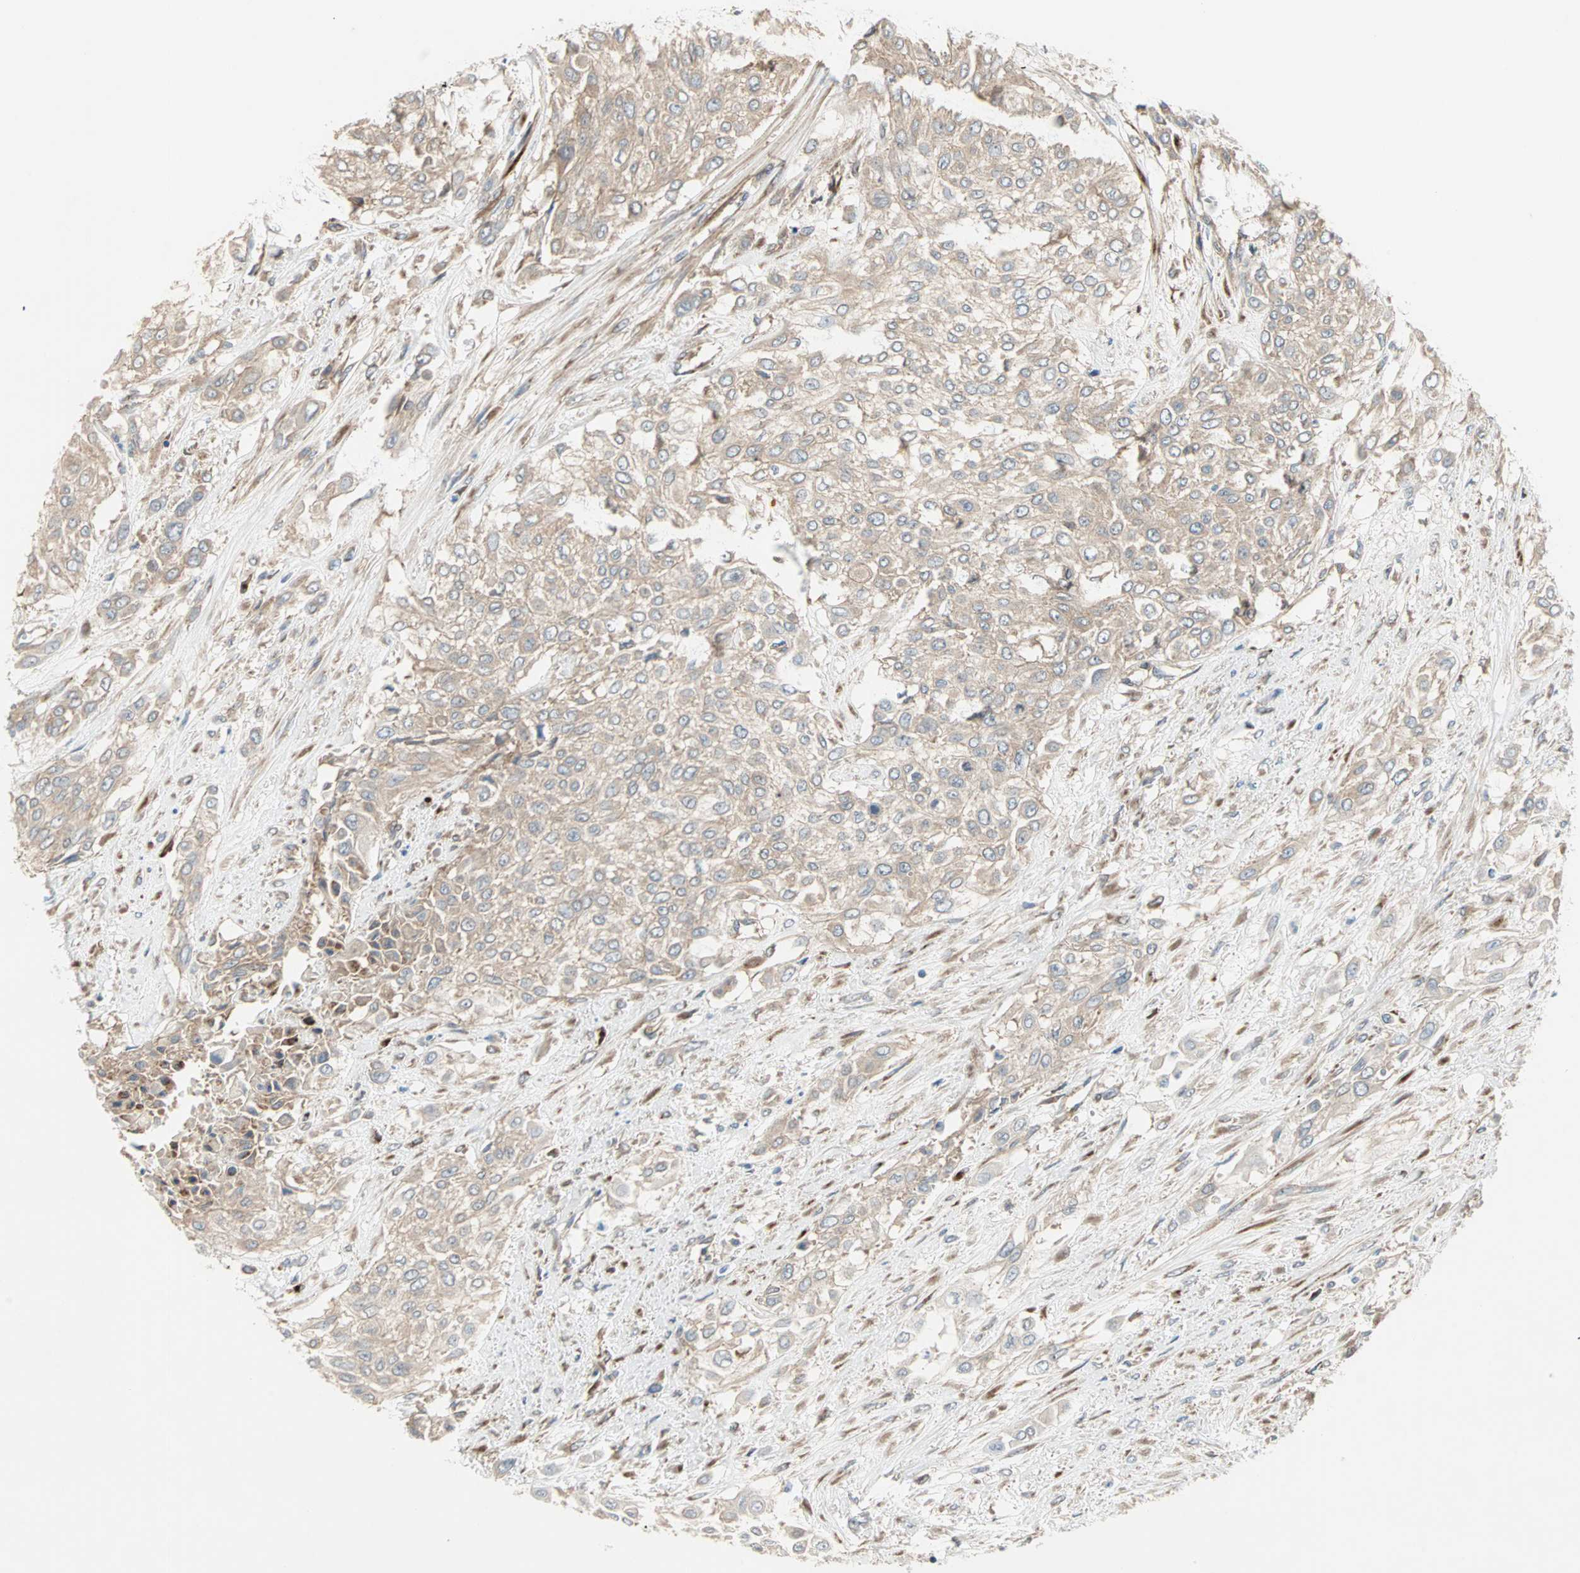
{"staining": {"intensity": "weak", "quantity": ">75%", "location": "cytoplasmic/membranous"}, "tissue": "urothelial cancer", "cell_type": "Tumor cells", "image_type": "cancer", "snomed": [{"axis": "morphology", "description": "Urothelial carcinoma, High grade"}, {"axis": "topography", "description": "Urinary bladder"}], "caption": "Immunohistochemistry (IHC) of human urothelial cancer displays low levels of weak cytoplasmic/membranous expression in about >75% of tumor cells.", "gene": "PDE8A", "patient": {"sex": "male", "age": 57}}